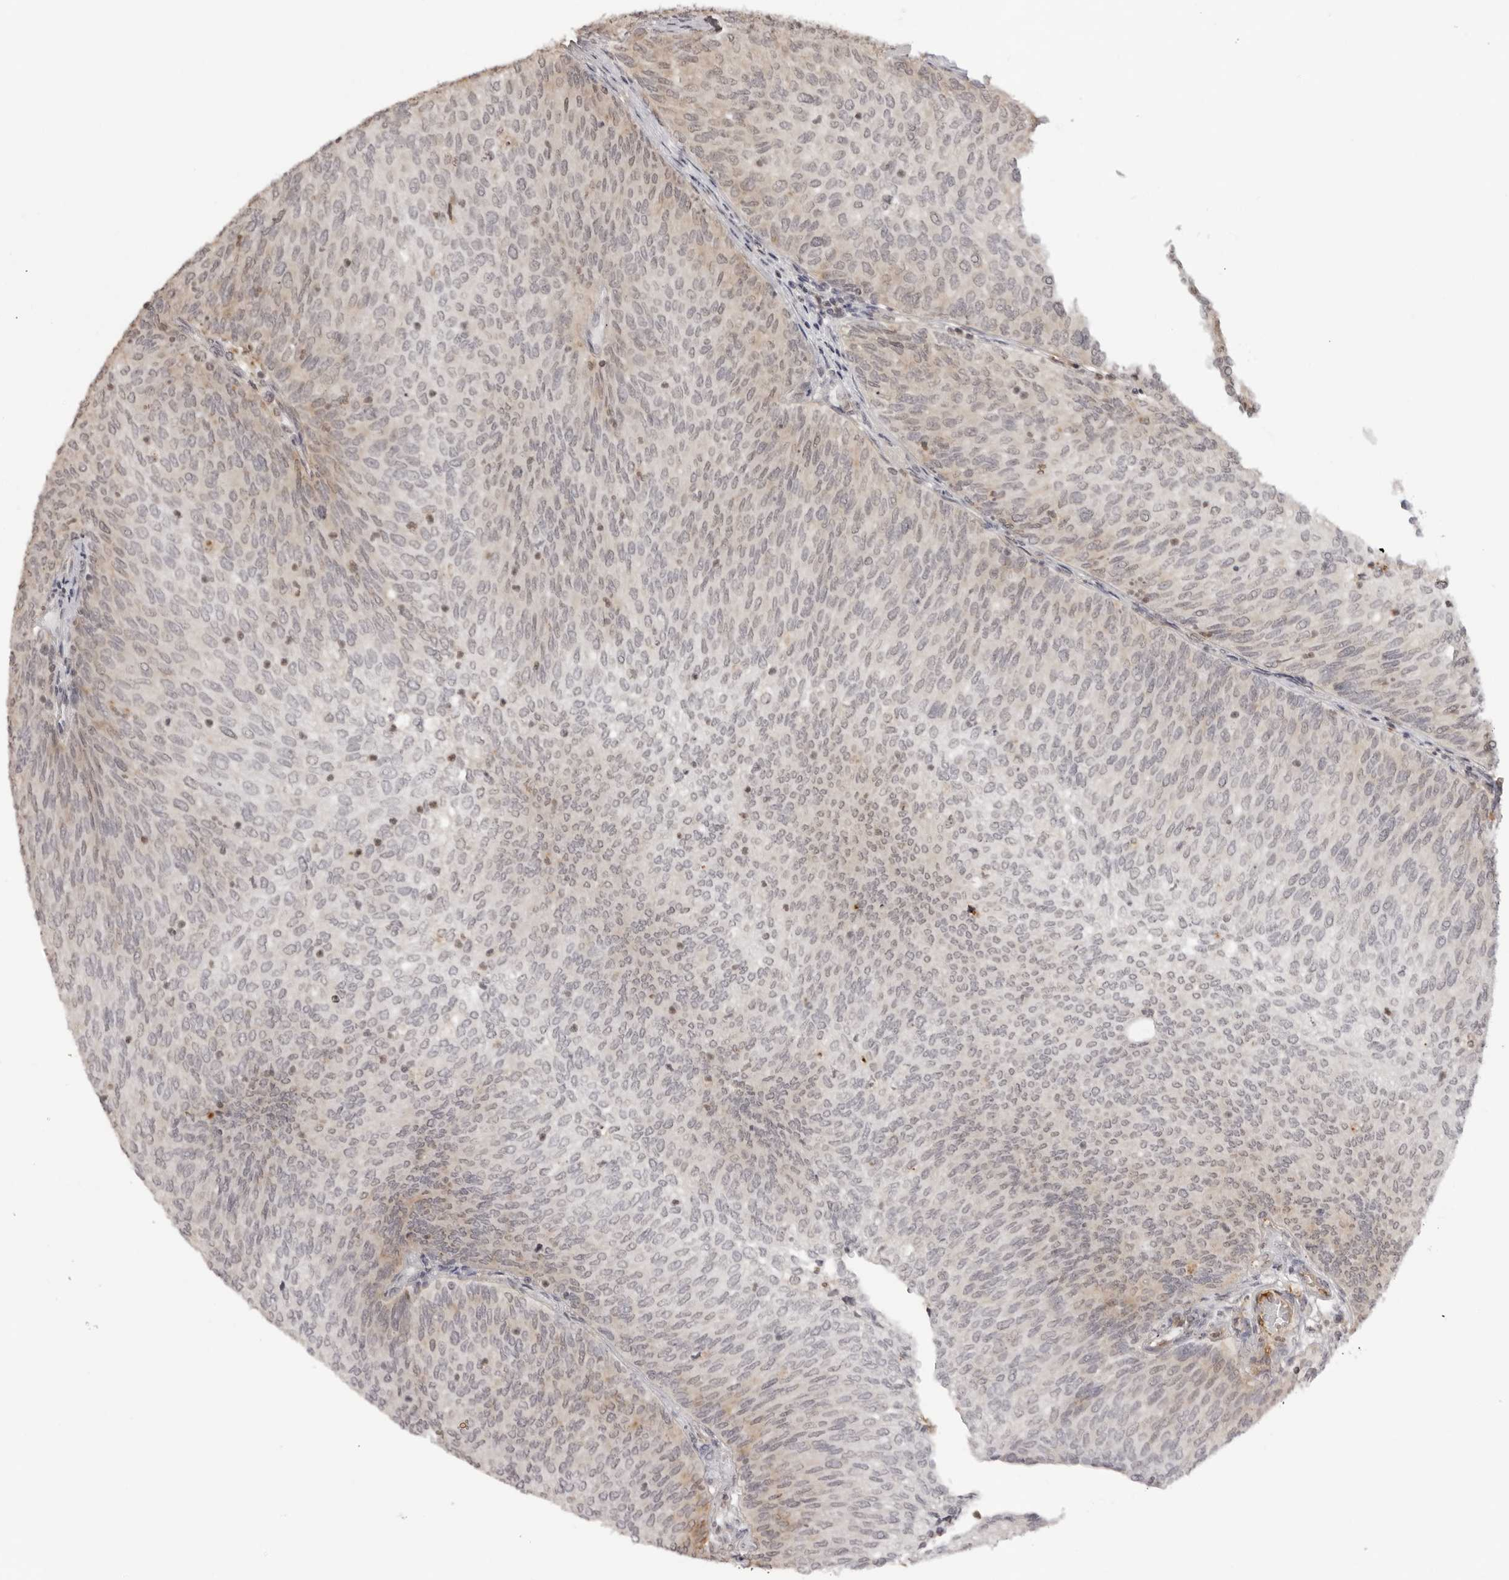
{"staining": {"intensity": "negative", "quantity": "none", "location": "none"}, "tissue": "urothelial cancer", "cell_type": "Tumor cells", "image_type": "cancer", "snomed": [{"axis": "morphology", "description": "Urothelial carcinoma, Low grade"}, {"axis": "topography", "description": "Urinary bladder"}], "caption": "This image is of urothelial cancer stained with immunohistochemistry to label a protein in brown with the nuclei are counter-stained blue. There is no staining in tumor cells.", "gene": "DYNLT5", "patient": {"sex": "female", "age": 79}}